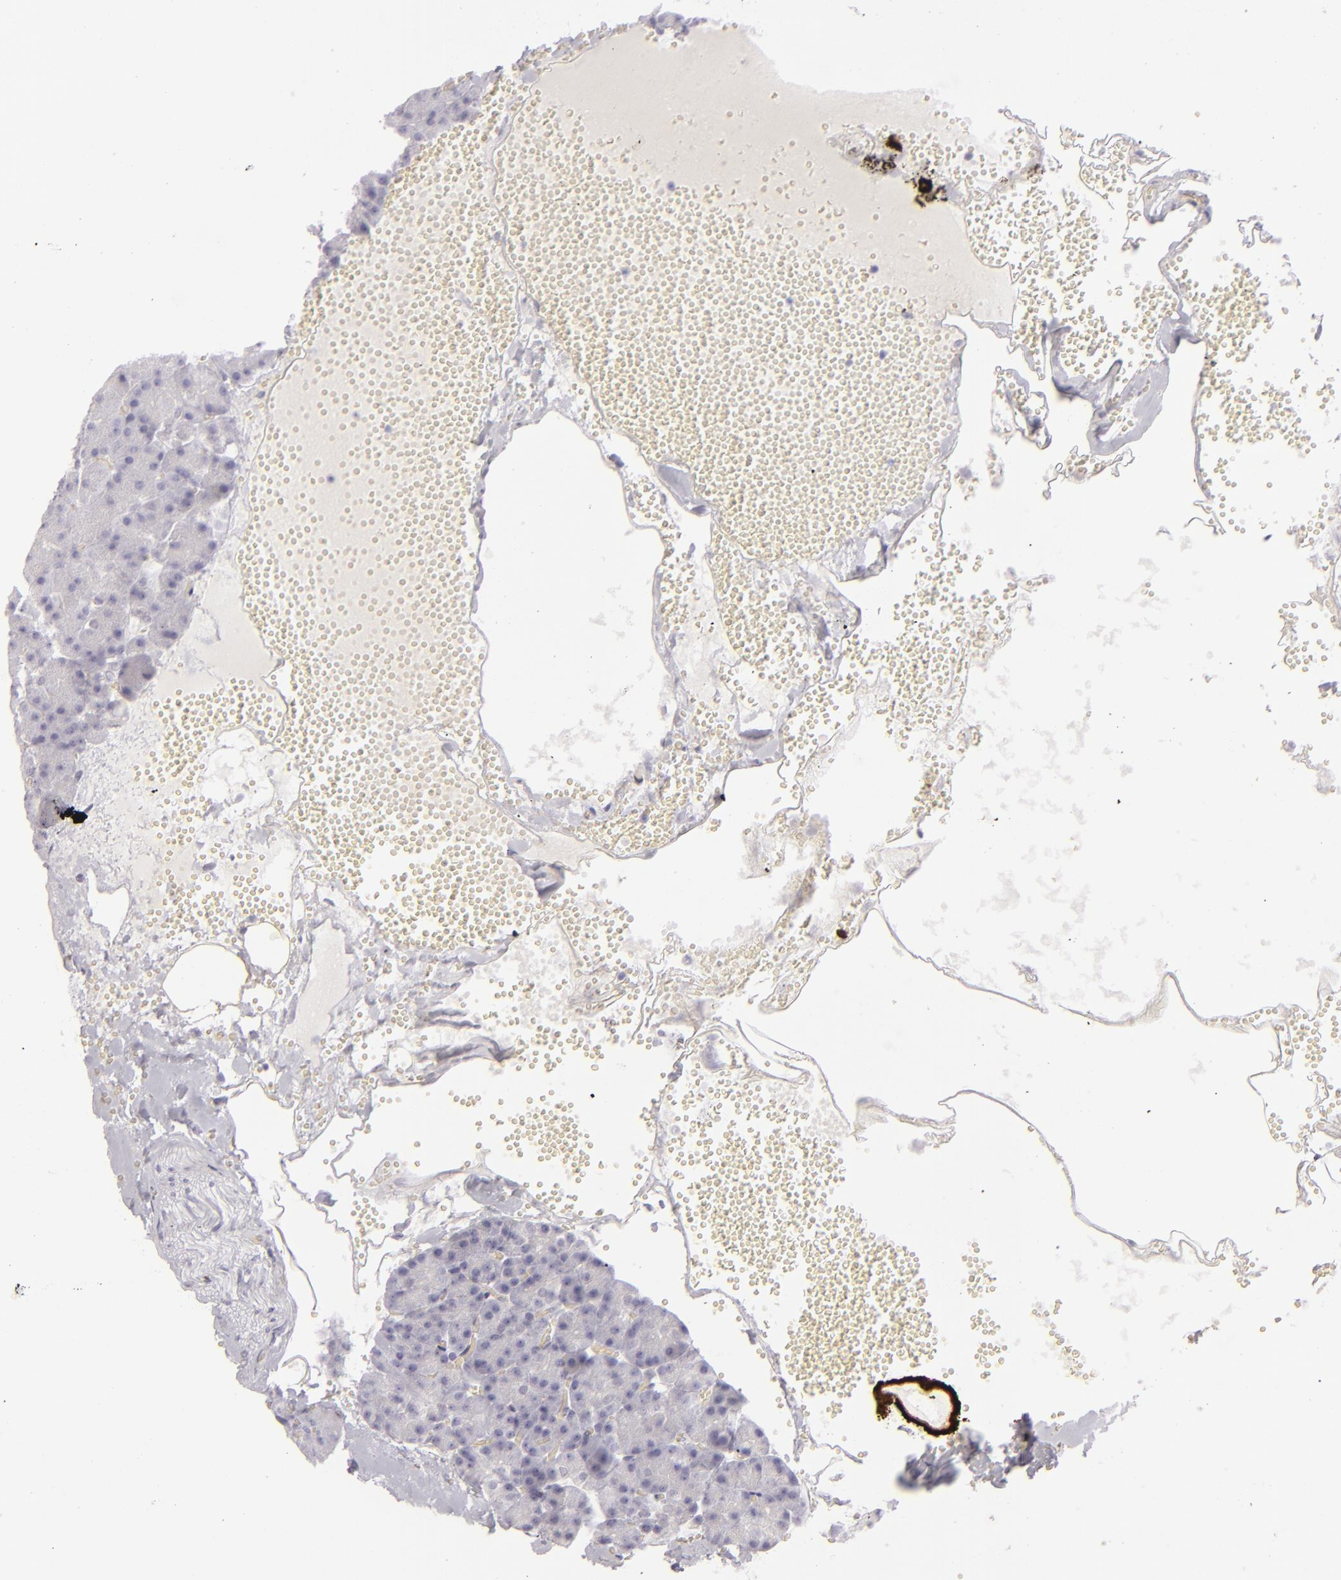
{"staining": {"intensity": "negative", "quantity": "none", "location": "none"}, "tissue": "pancreas", "cell_type": "Exocrine glandular cells", "image_type": "normal", "snomed": [{"axis": "morphology", "description": "Normal tissue, NOS"}, {"axis": "topography", "description": "Pancreas"}], "caption": "IHC micrograph of benign human pancreas stained for a protein (brown), which displays no expression in exocrine glandular cells. (Brightfield microscopy of DAB immunohistochemistry (IHC) at high magnification).", "gene": "CDX2", "patient": {"sex": "female", "age": 35}}